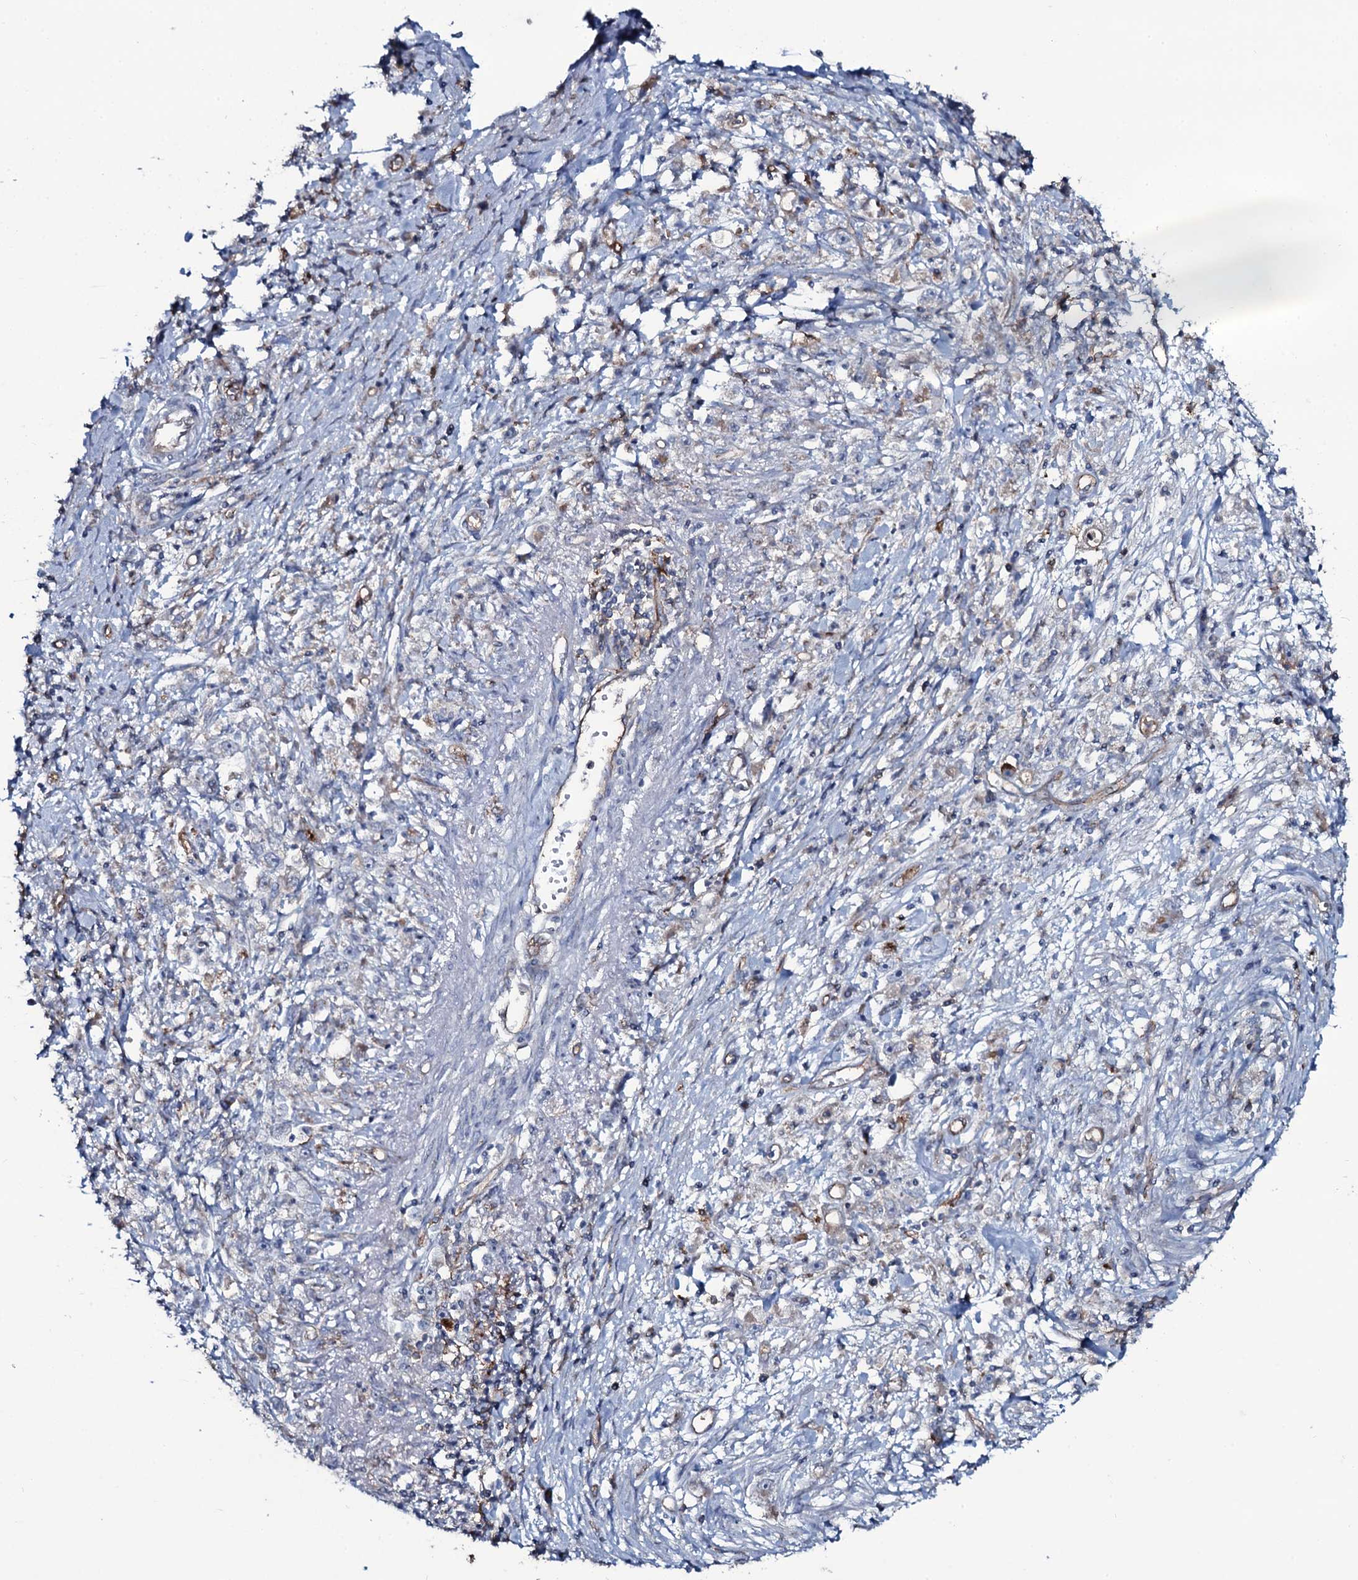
{"staining": {"intensity": "negative", "quantity": "none", "location": "none"}, "tissue": "stomach cancer", "cell_type": "Tumor cells", "image_type": "cancer", "snomed": [{"axis": "morphology", "description": "Adenocarcinoma, NOS"}, {"axis": "topography", "description": "Stomach"}], "caption": "Adenocarcinoma (stomach) stained for a protein using immunohistochemistry (IHC) reveals no expression tumor cells.", "gene": "SNAP23", "patient": {"sex": "female", "age": 59}}